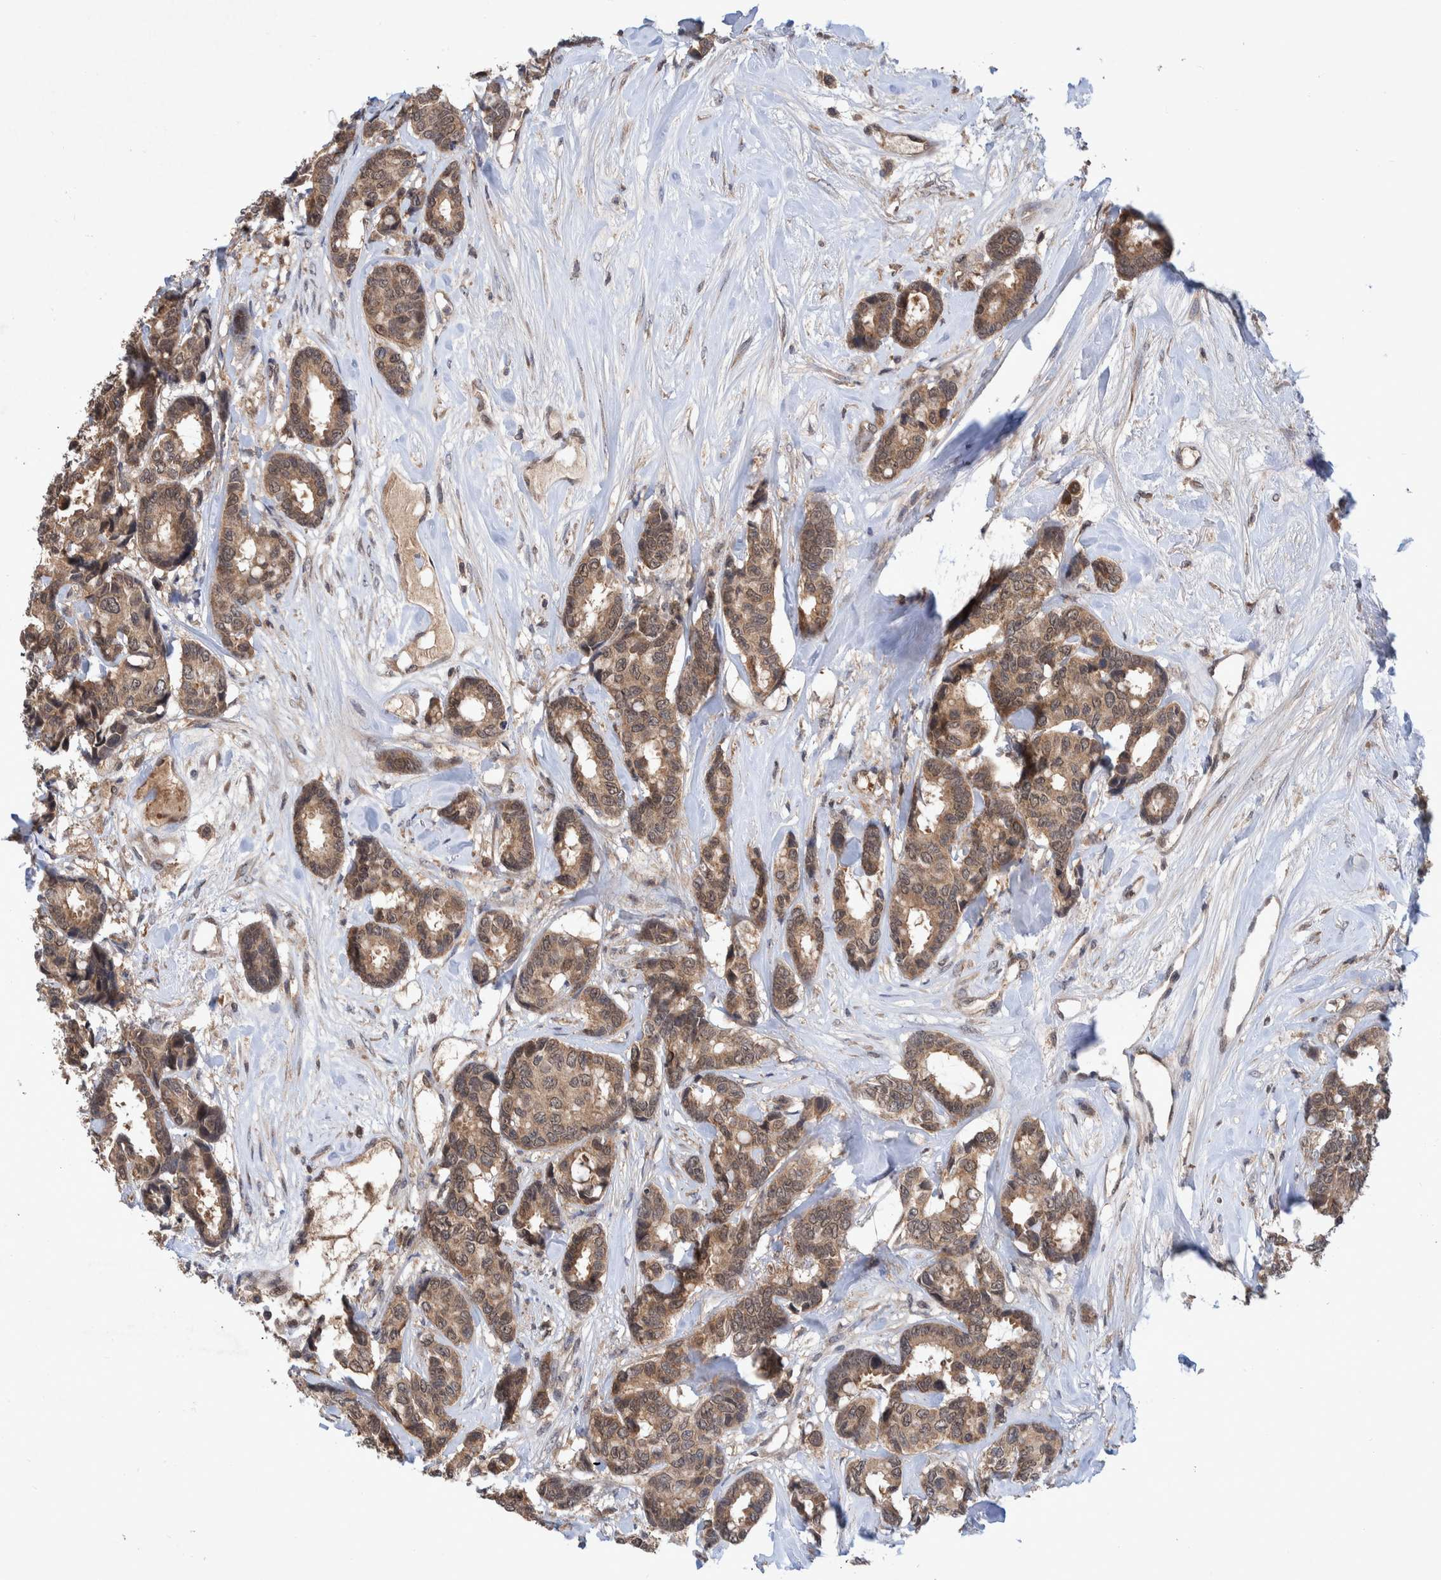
{"staining": {"intensity": "moderate", "quantity": ">75%", "location": "cytoplasmic/membranous"}, "tissue": "breast cancer", "cell_type": "Tumor cells", "image_type": "cancer", "snomed": [{"axis": "morphology", "description": "Duct carcinoma"}, {"axis": "topography", "description": "Breast"}], "caption": "This is an image of IHC staining of breast intraductal carcinoma, which shows moderate positivity in the cytoplasmic/membranous of tumor cells.", "gene": "PLPBP", "patient": {"sex": "female", "age": 87}}